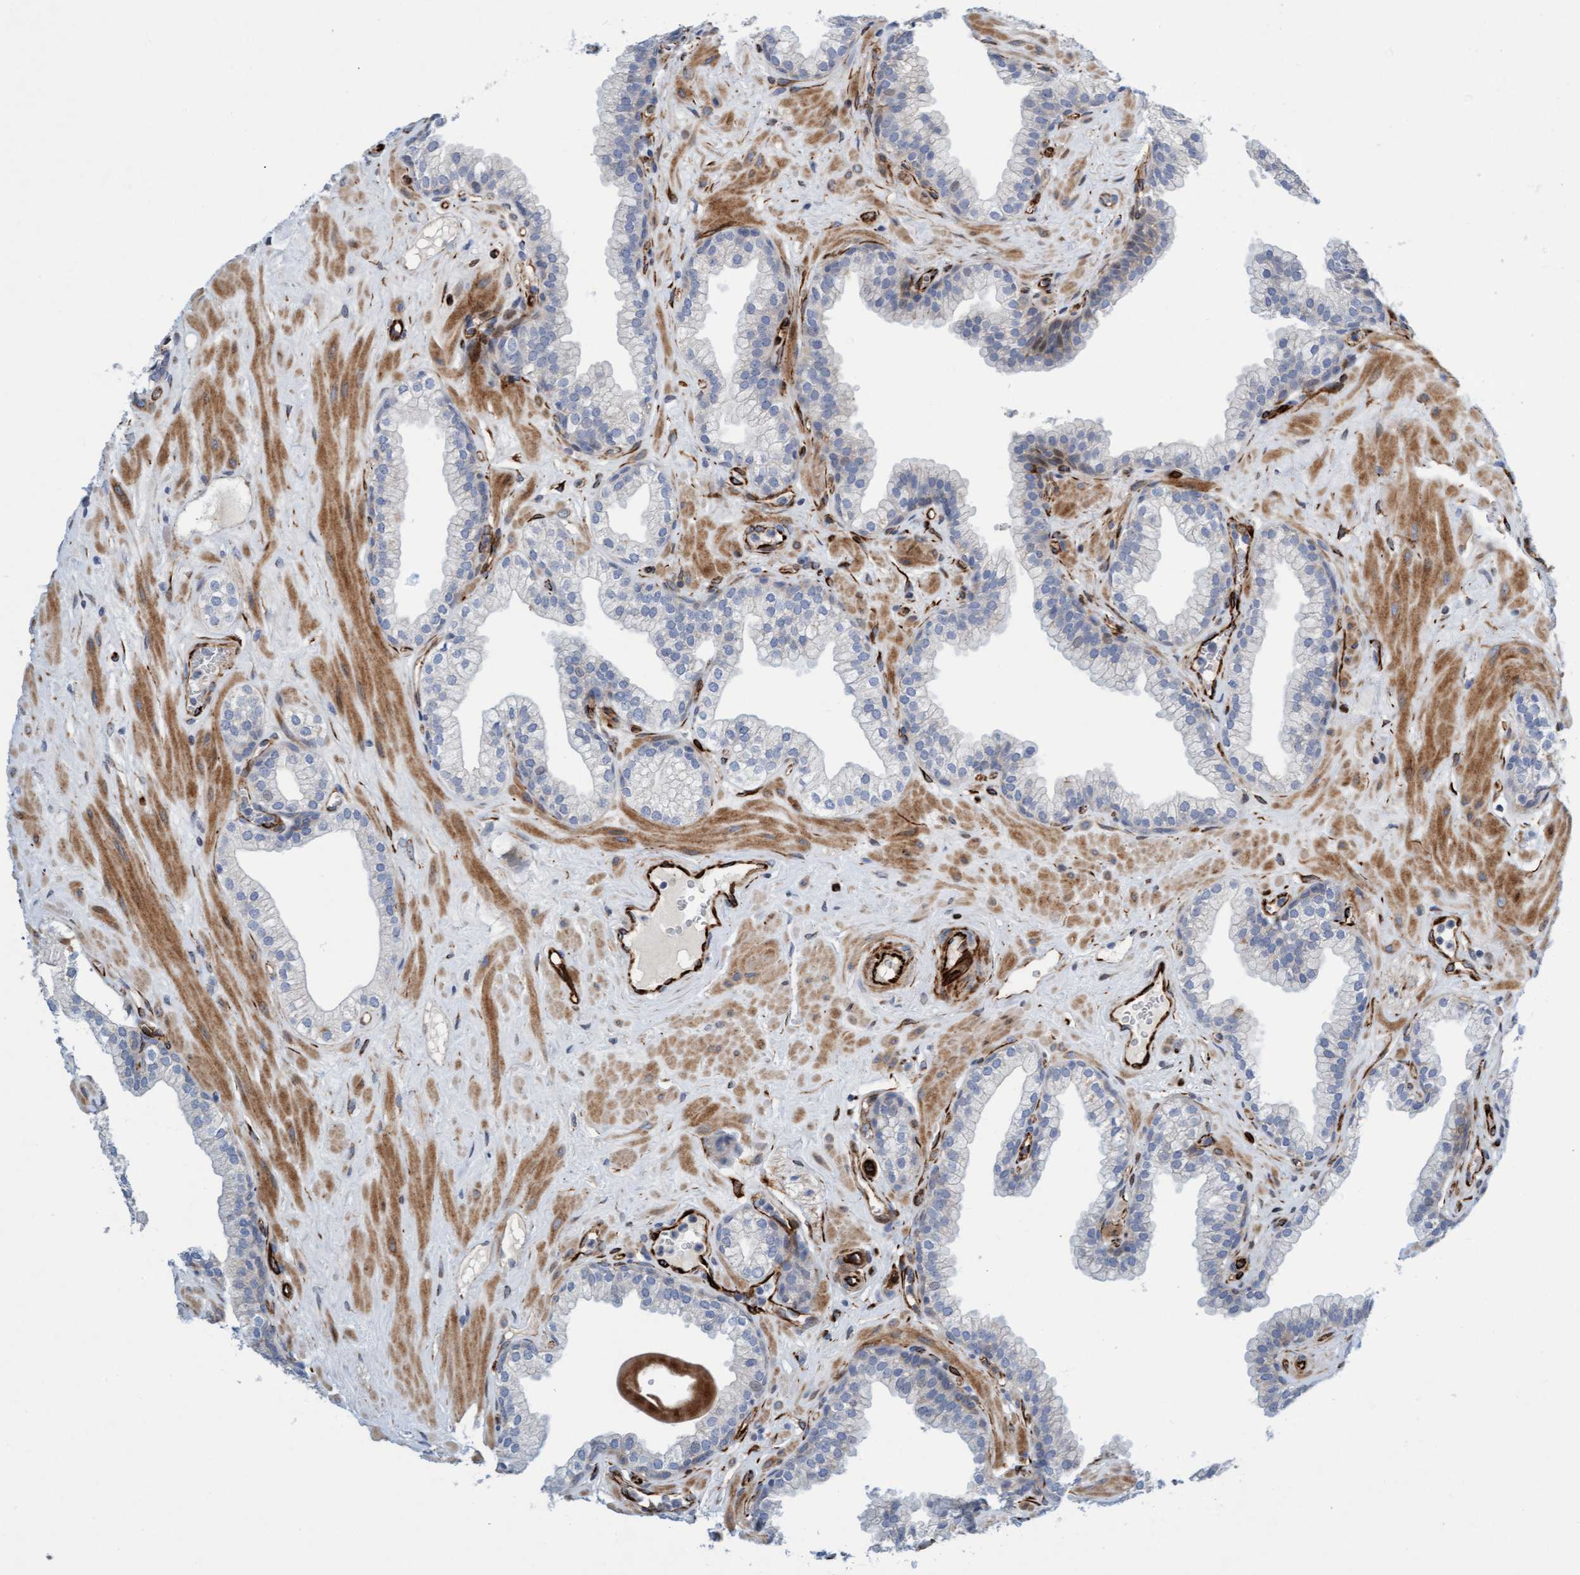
{"staining": {"intensity": "negative", "quantity": "none", "location": "none"}, "tissue": "prostate", "cell_type": "Glandular cells", "image_type": "normal", "snomed": [{"axis": "morphology", "description": "Normal tissue, NOS"}, {"axis": "morphology", "description": "Urothelial carcinoma, Low grade"}, {"axis": "topography", "description": "Urinary bladder"}, {"axis": "topography", "description": "Prostate"}], "caption": "DAB (3,3'-diaminobenzidine) immunohistochemical staining of normal human prostate shows no significant staining in glandular cells.", "gene": "POLG2", "patient": {"sex": "male", "age": 60}}